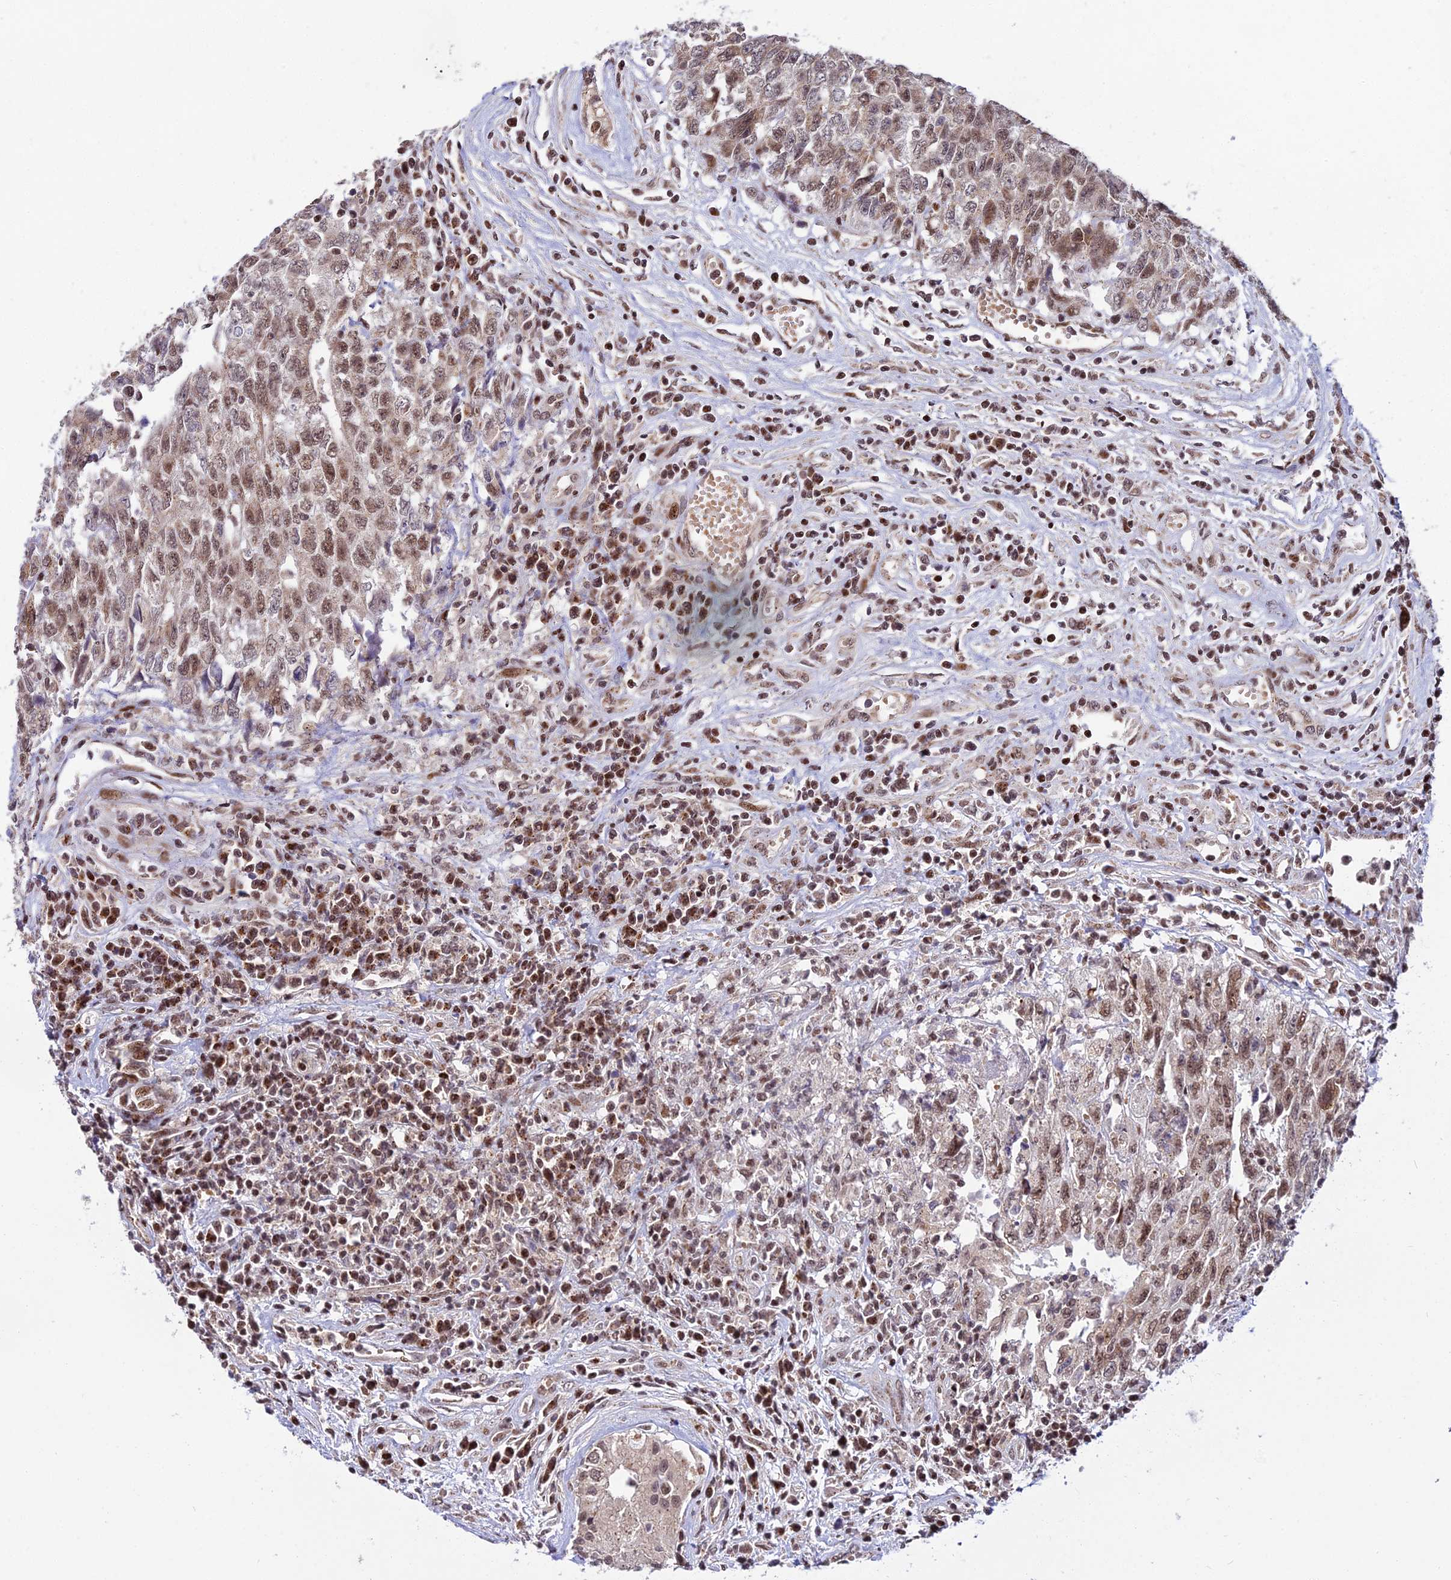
{"staining": {"intensity": "moderate", "quantity": ">75%", "location": "cytoplasmic/membranous,nuclear"}, "tissue": "testis cancer", "cell_type": "Tumor cells", "image_type": "cancer", "snomed": [{"axis": "morphology", "description": "Carcinoma, Embryonal, NOS"}, {"axis": "topography", "description": "Testis"}], "caption": "There is medium levels of moderate cytoplasmic/membranous and nuclear positivity in tumor cells of testis embryonal carcinoma, as demonstrated by immunohistochemical staining (brown color).", "gene": "CIB3", "patient": {"sex": "male", "age": 34}}